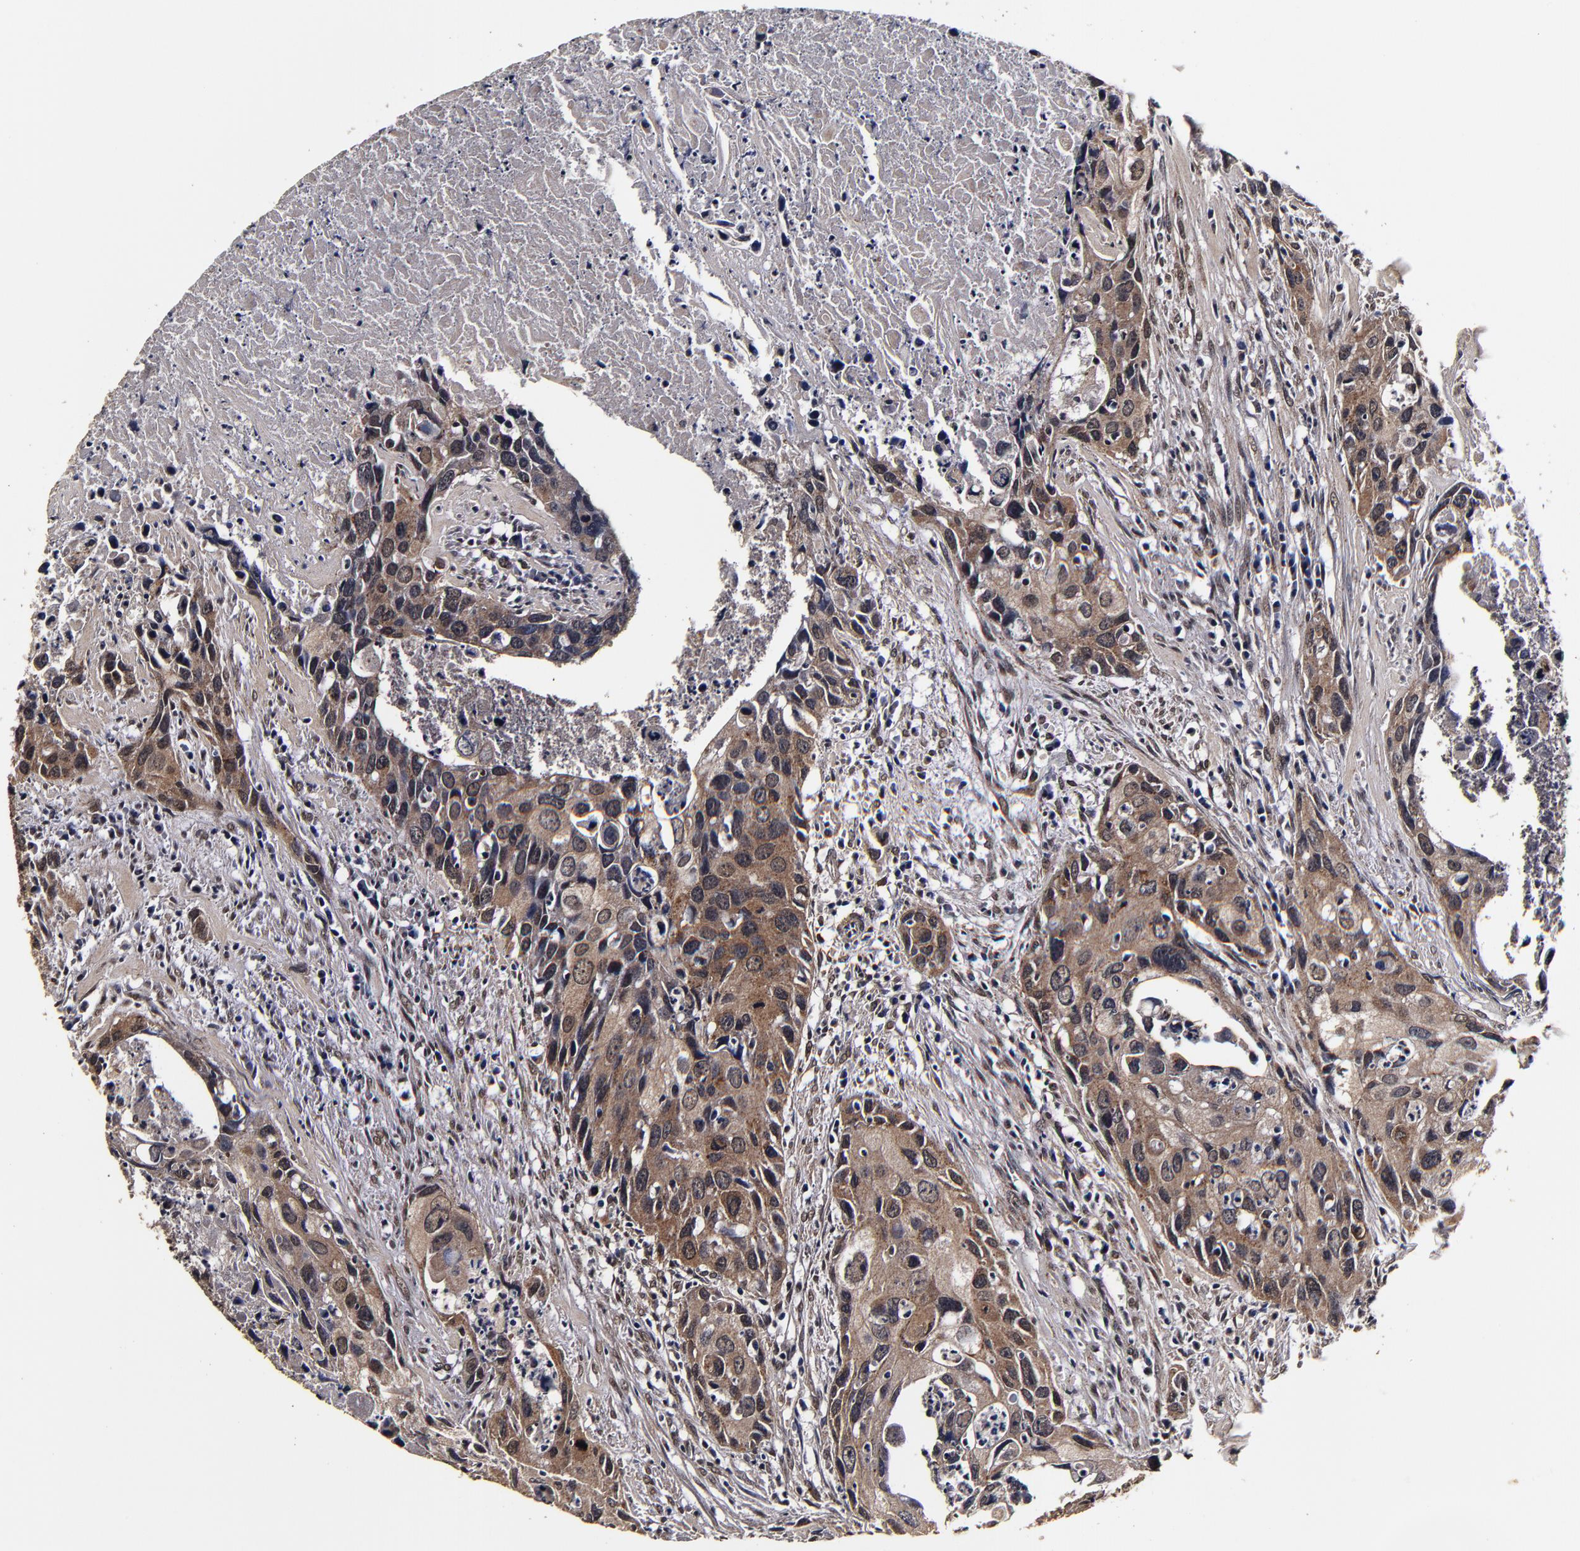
{"staining": {"intensity": "strong", "quantity": "<25%", "location": "cytoplasmic/membranous"}, "tissue": "urothelial cancer", "cell_type": "Tumor cells", "image_type": "cancer", "snomed": [{"axis": "morphology", "description": "Urothelial carcinoma, High grade"}, {"axis": "topography", "description": "Urinary bladder"}], "caption": "High-grade urothelial carcinoma was stained to show a protein in brown. There is medium levels of strong cytoplasmic/membranous positivity in approximately <25% of tumor cells. The staining was performed using DAB, with brown indicating positive protein expression. Nuclei are stained blue with hematoxylin.", "gene": "MMP15", "patient": {"sex": "male", "age": 71}}